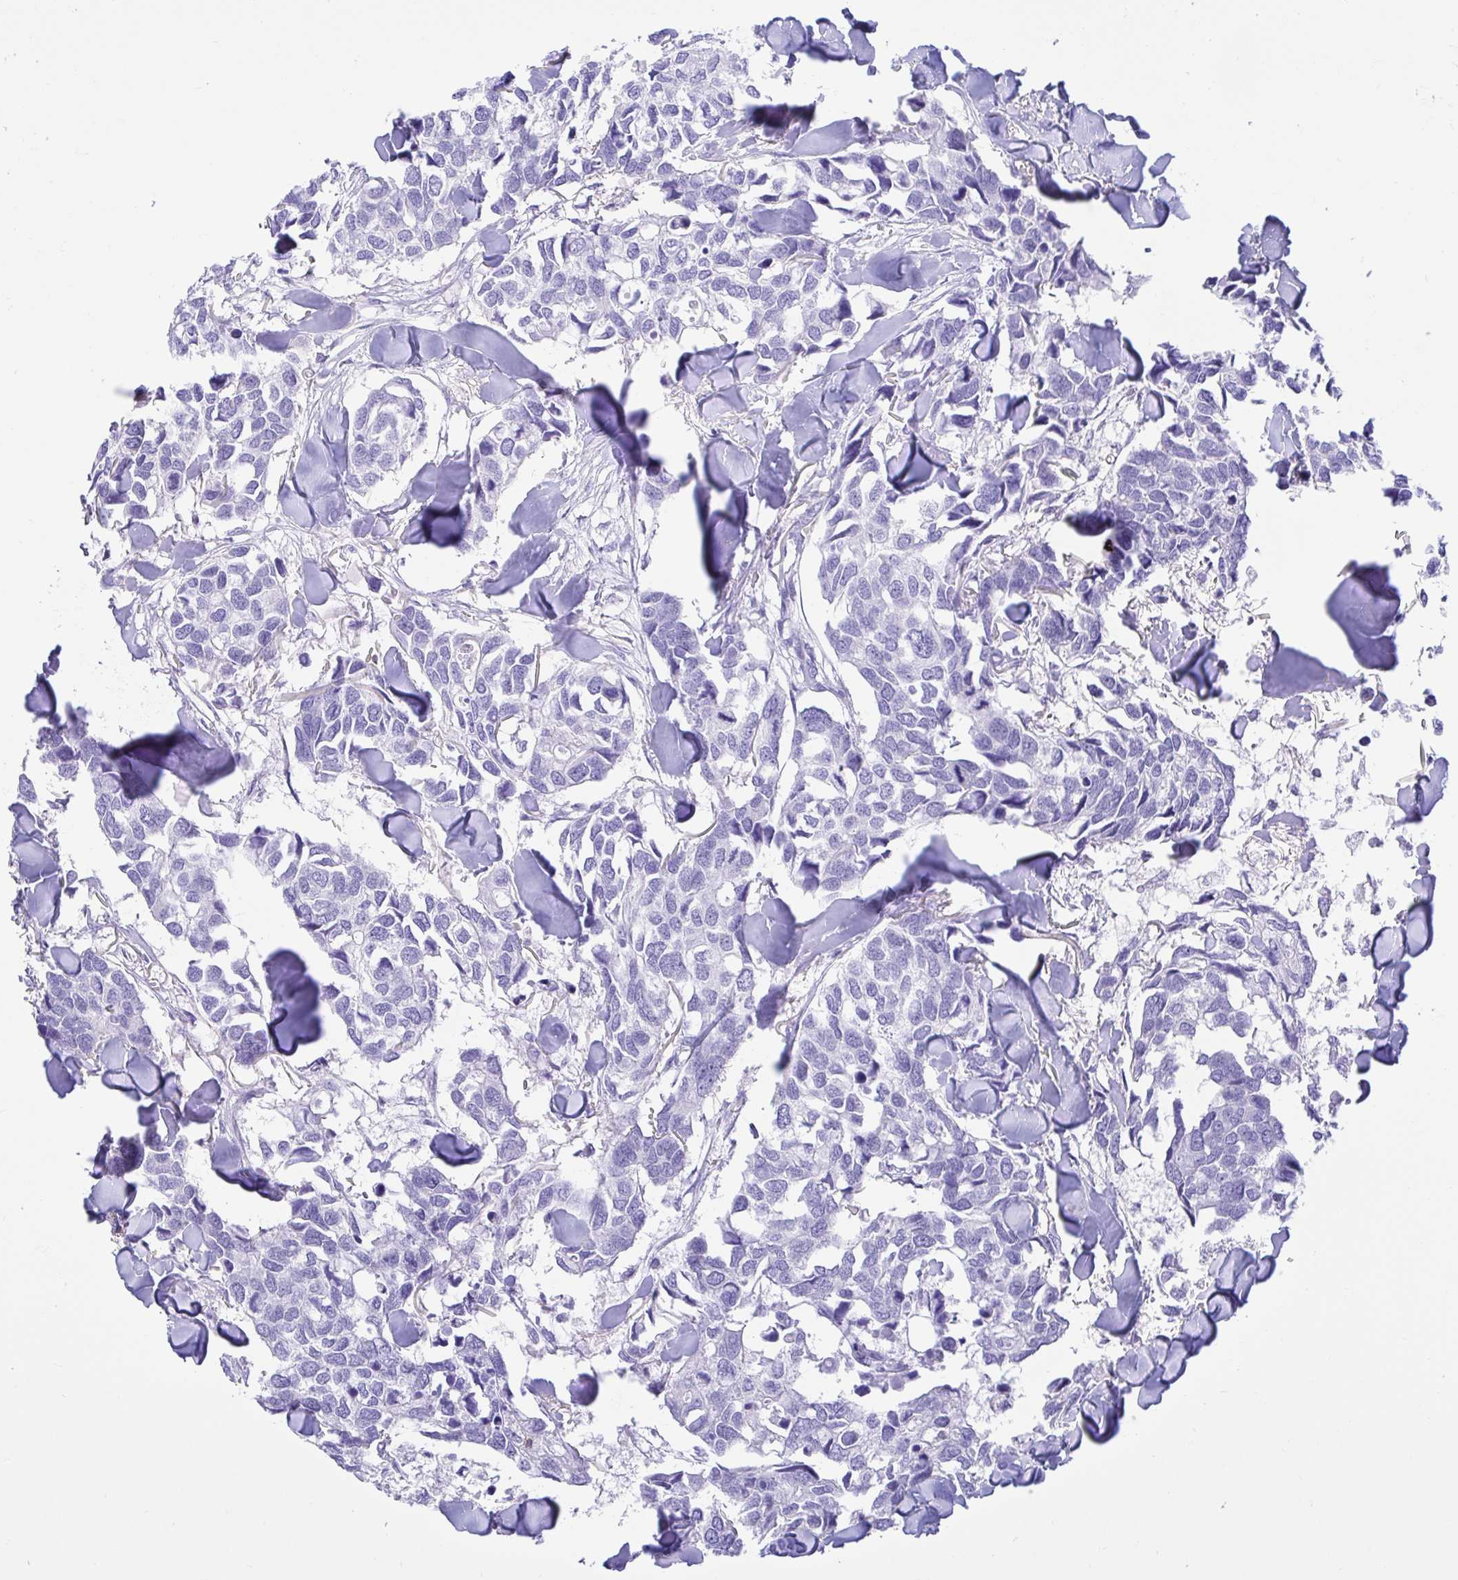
{"staining": {"intensity": "negative", "quantity": "none", "location": "none"}, "tissue": "breast cancer", "cell_type": "Tumor cells", "image_type": "cancer", "snomed": [{"axis": "morphology", "description": "Duct carcinoma"}, {"axis": "topography", "description": "Breast"}], "caption": "Infiltrating ductal carcinoma (breast) was stained to show a protein in brown. There is no significant staining in tumor cells.", "gene": "CD5", "patient": {"sex": "female", "age": 83}}